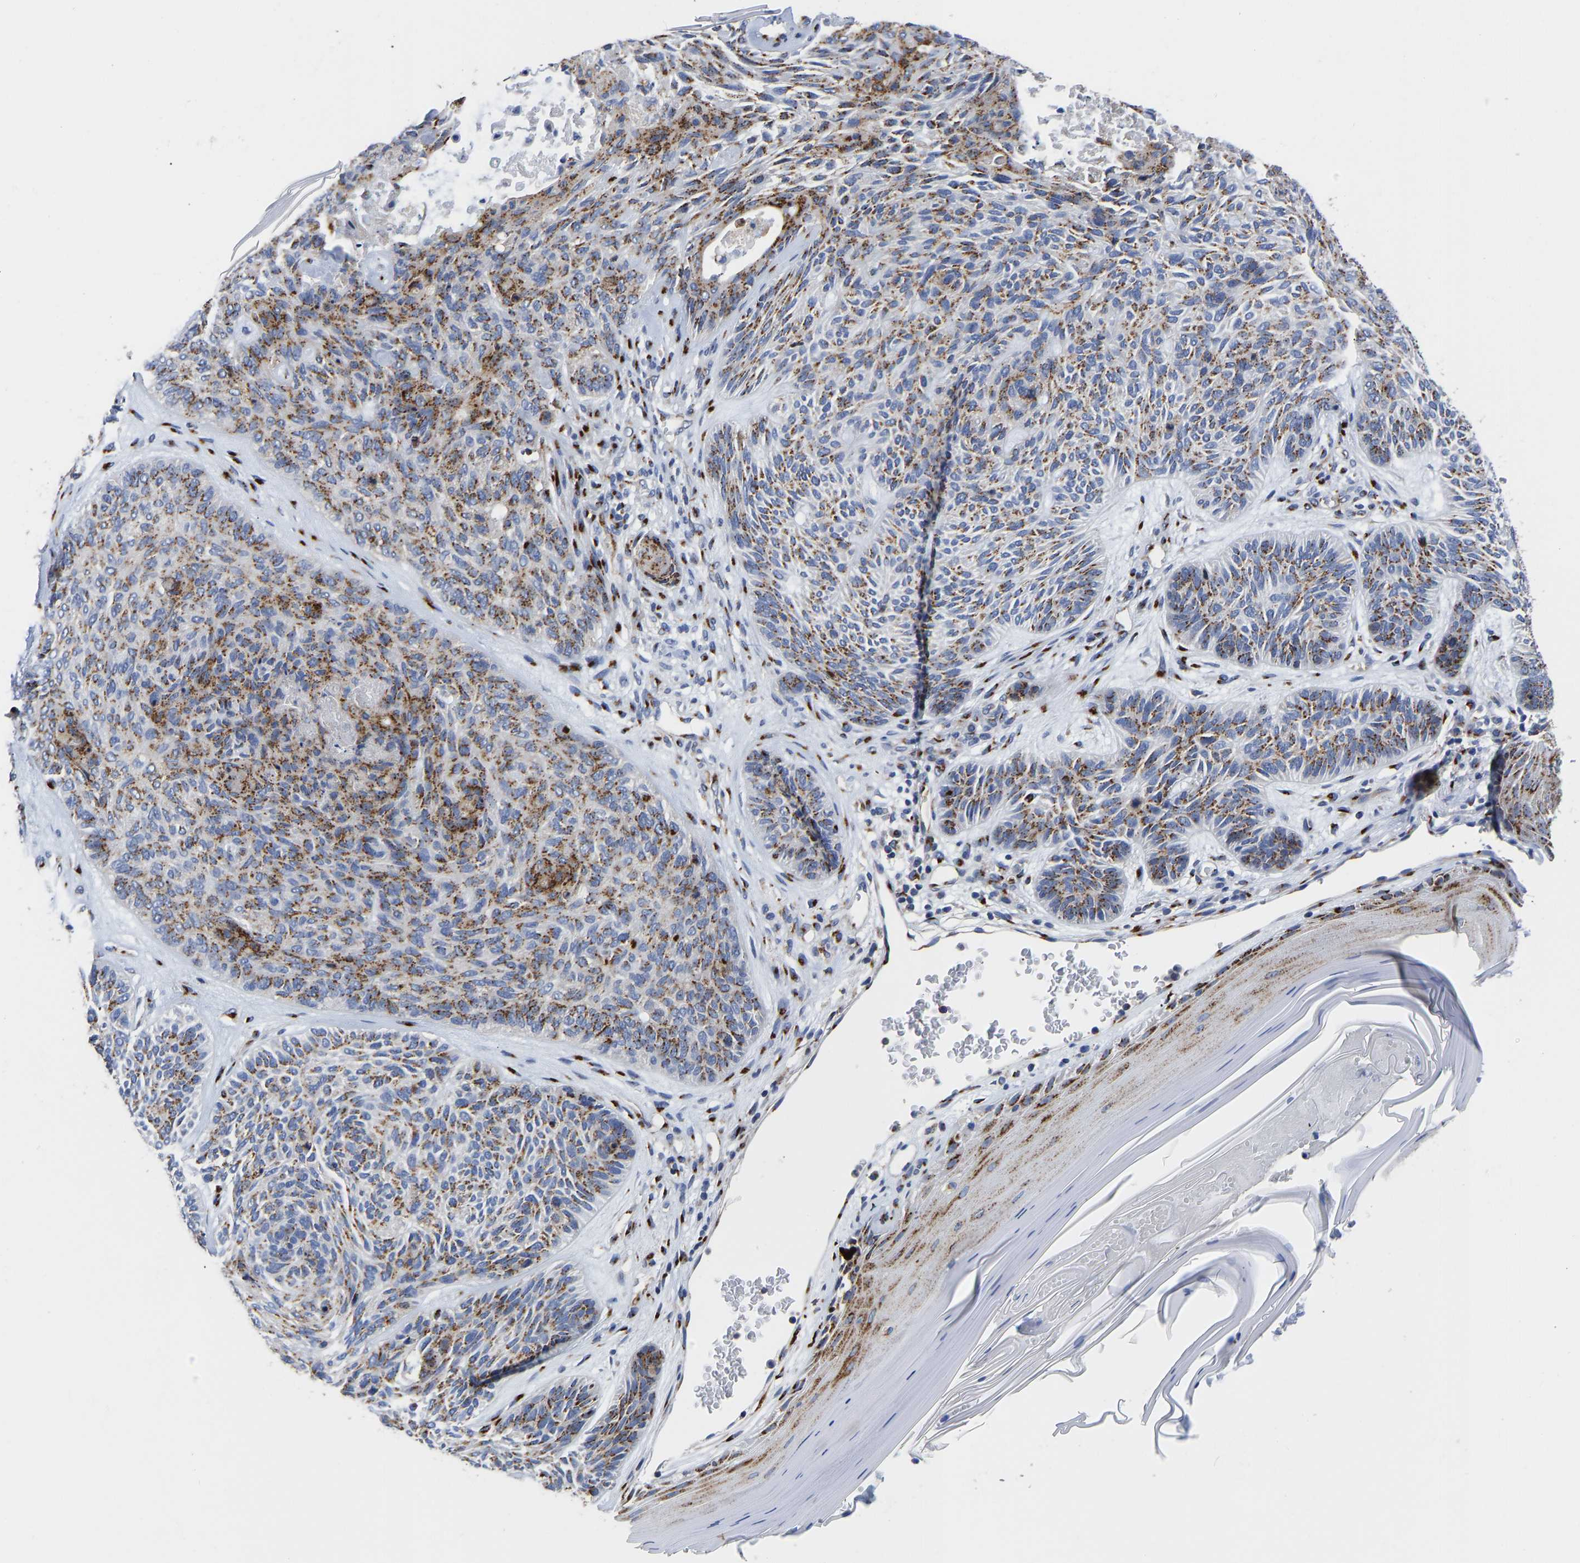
{"staining": {"intensity": "moderate", "quantity": ">75%", "location": "cytoplasmic/membranous"}, "tissue": "skin cancer", "cell_type": "Tumor cells", "image_type": "cancer", "snomed": [{"axis": "morphology", "description": "Basal cell carcinoma"}, {"axis": "topography", "description": "Skin"}], "caption": "This is a photomicrograph of immunohistochemistry staining of skin basal cell carcinoma, which shows moderate staining in the cytoplasmic/membranous of tumor cells.", "gene": "TMEM87A", "patient": {"sex": "male", "age": 55}}